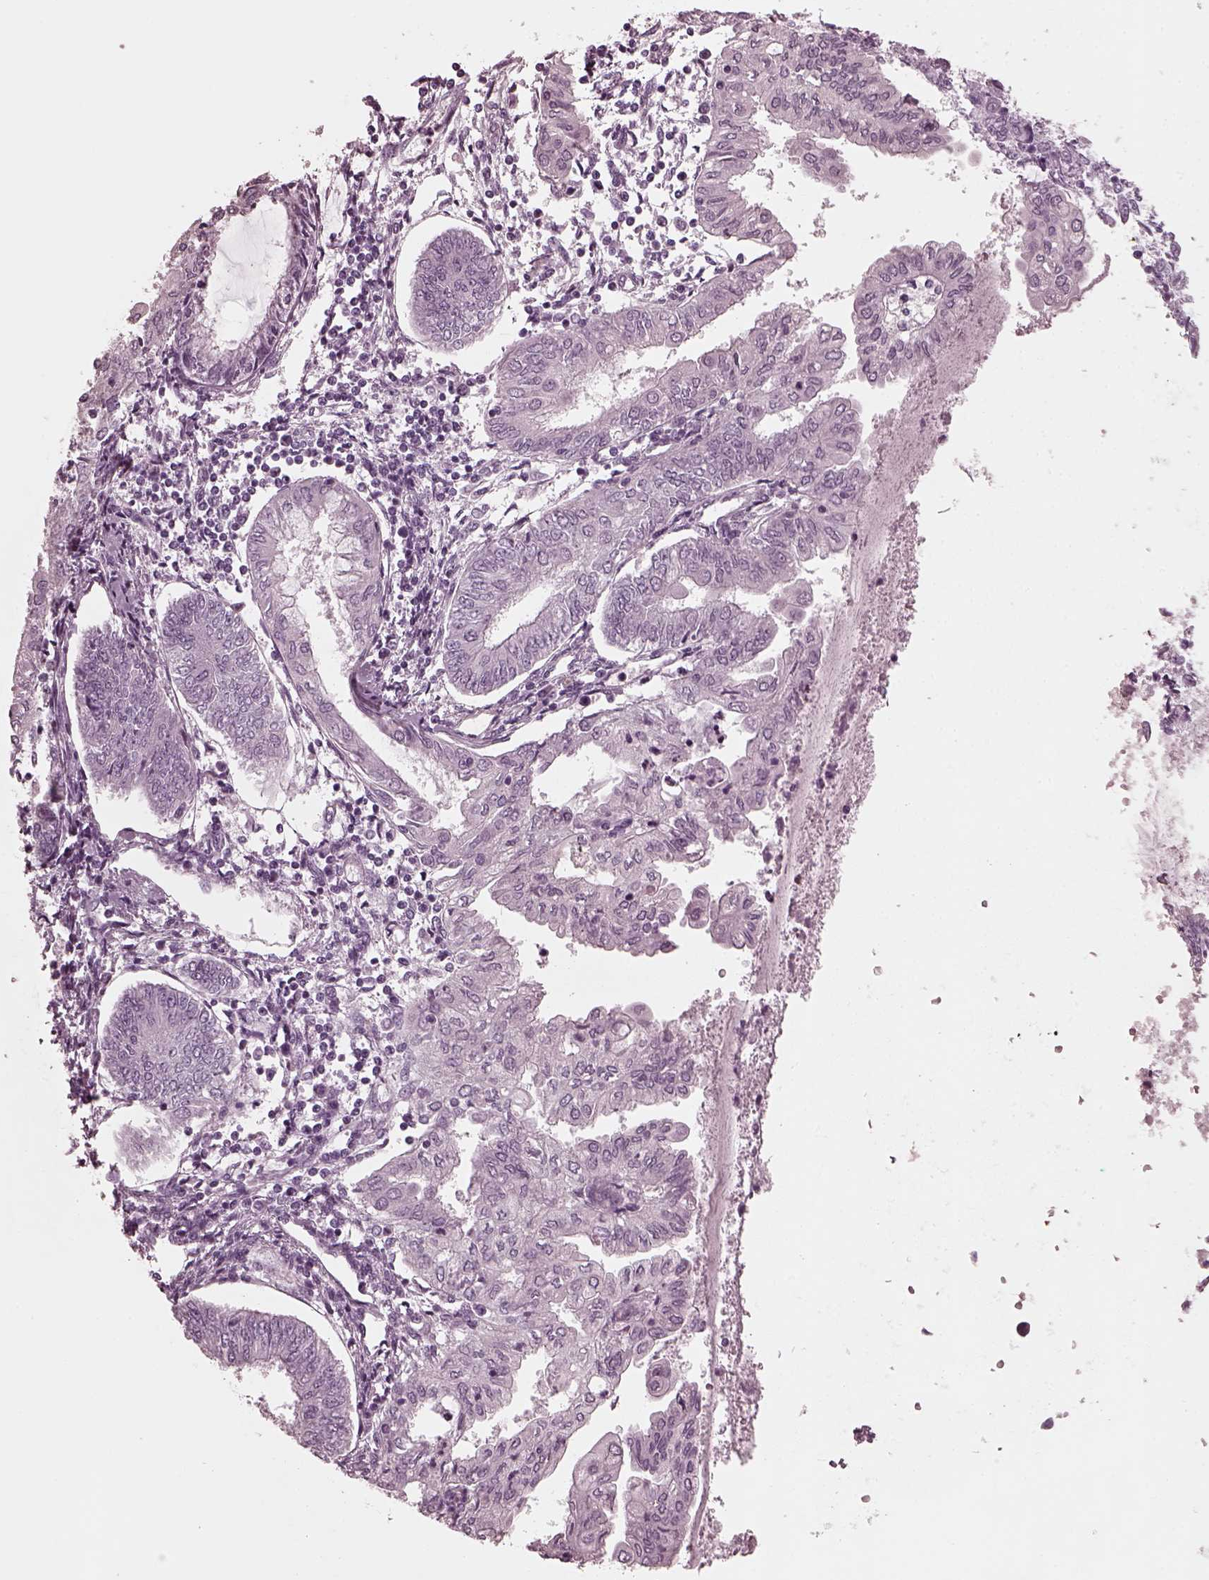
{"staining": {"intensity": "negative", "quantity": "none", "location": "none"}, "tissue": "endometrial cancer", "cell_type": "Tumor cells", "image_type": "cancer", "snomed": [{"axis": "morphology", "description": "Adenocarcinoma, NOS"}, {"axis": "topography", "description": "Endometrium"}], "caption": "Immunohistochemistry micrograph of neoplastic tissue: human endometrial cancer (adenocarcinoma) stained with DAB (3,3'-diaminobenzidine) demonstrates no significant protein staining in tumor cells.", "gene": "GRM6", "patient": {"sex": "female", "age": 68}}